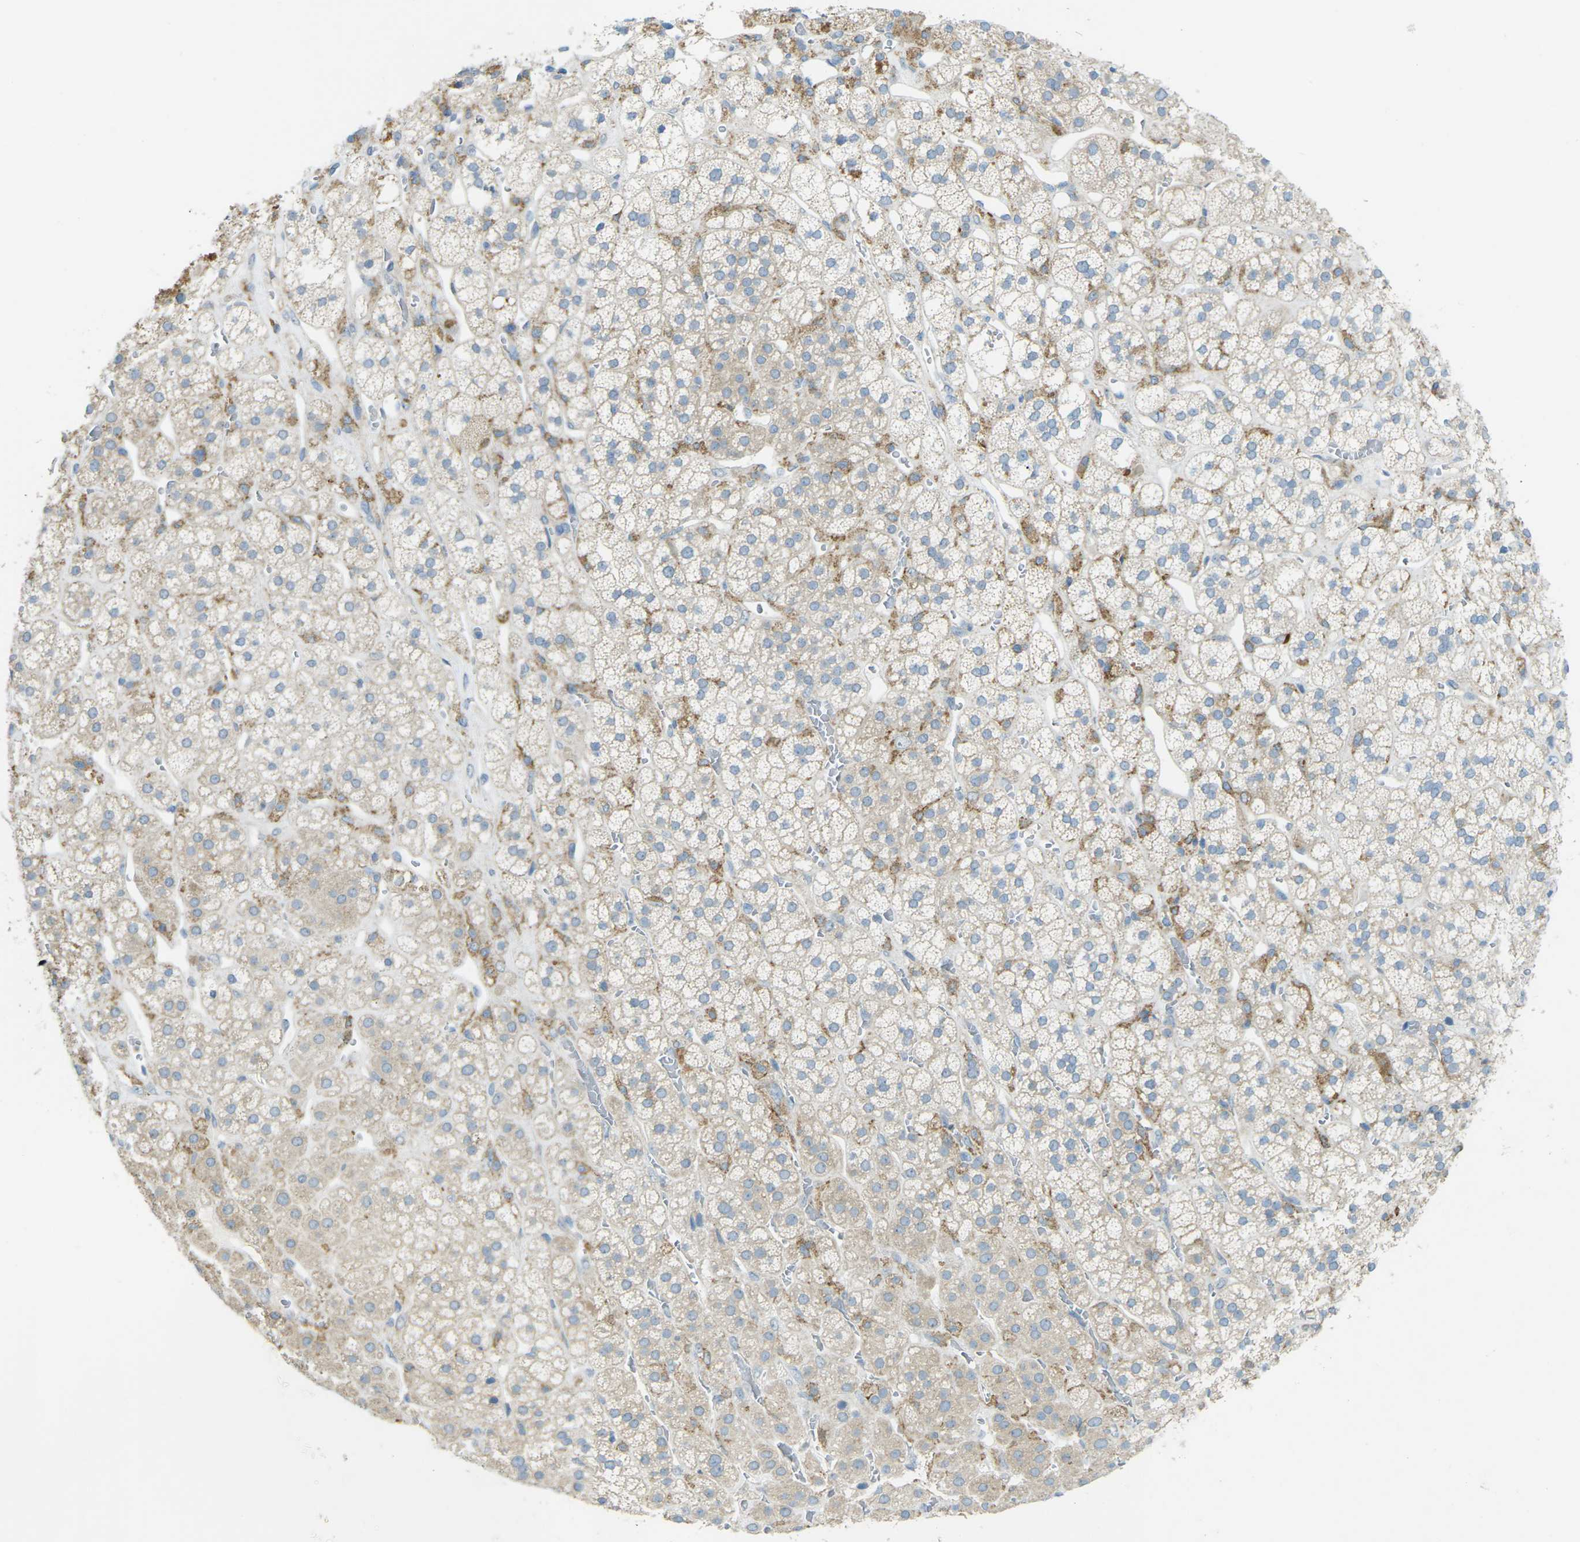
{"staining": {"intensity": "moderate", "quantity": "<25%", "location": "cytoplasmic/membranous"}, "tissue": "adrenal gland", "cell_type": "Glandular cells", "image_type": "normal", "snomed": [{"axis": "morphology", "description": "Normal tissue, NOS"}, {"axis": "topography", "description": "Adrenal gland"}], "caption": "High-power microscopy captured an immunohistochemistry photomicrograph of normal adrenal gland, revealing moderate cytoplasmic/membranous staining in about <25% of glandular cells.", "gene": "MYLK4", "patient": {"sex": "male", "age": 56}}